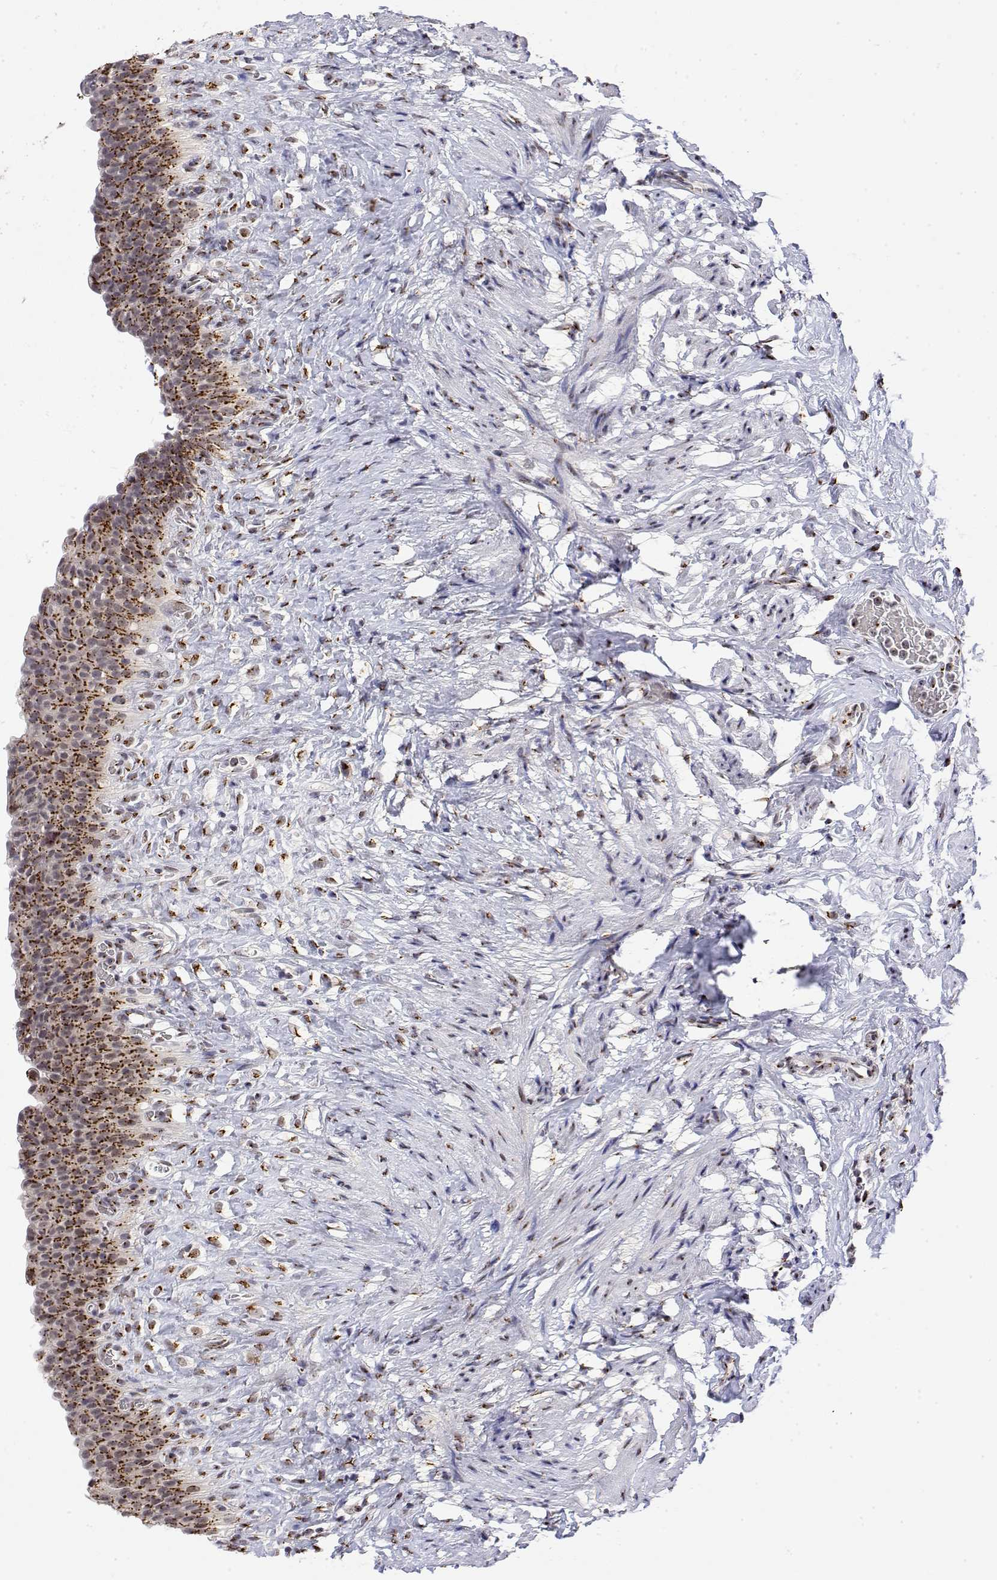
{"staining": {"intensity": "strong", "quantity": ">75%", "location": "cytoplasmic/membranous"}, "tissue": "urinary bladder", "cell_type": "Urothelial cells", "image_type": "normal", "snomed": [{"axis": "morphology", "description": "Normal tissue, NOS"}, {"axis": "topography", "description": "Urinary bladder"}, {"axis": "topography", "description": "Prostate"}], "caption": "A micrograph showing strong cytoplasmic/membranous positivity in about >75% of urothelial cells in benign urinary bladder, as visualized by brown immunohistochemical staining.", "gene": "YIPF3", "patient": {"sex": "male", "age": 76}}